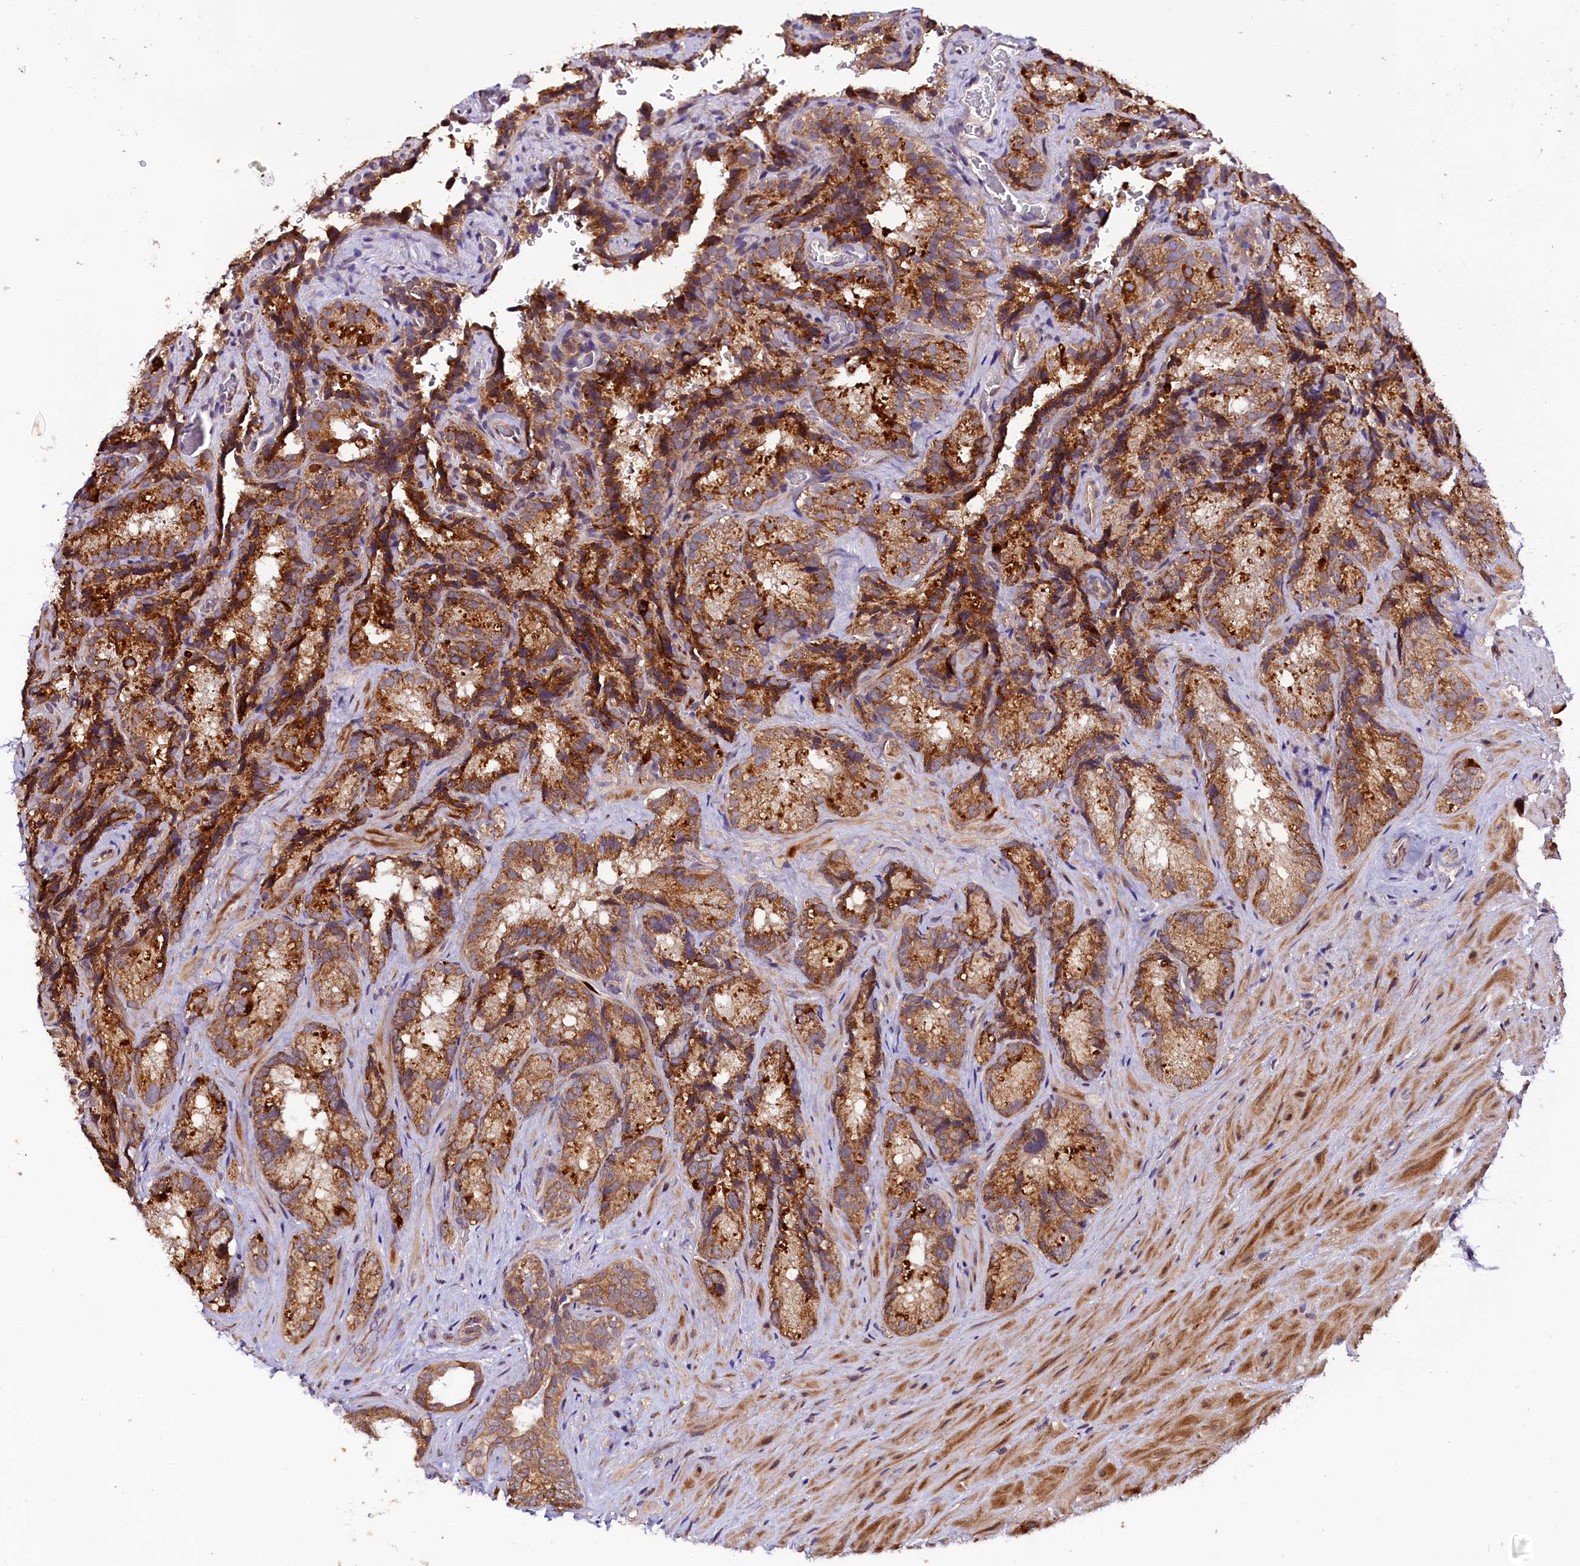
{"staining": {"intensity": "strong", "quantity": ">75%", "location": "cytoplasmic/membranous"}, "tissue": "seminal vesicle", "cell_type": "Glandular cells", "image_type": "normal", "snomed": [{"axis": "morphology", "description": "Normal tissue, NOS"}, {"axis": "topography", "description": "Seminal veicle"}], "caption": "Immunohistochemical staining of benign human seminal vesicle reveals >75% levels of strong cytoplasmic/membranous protein positivity in approximately >75% of glandular cells. (brown staining indicates protein expression, while blue staining denotes nuclei).", "gene": "DOHH", "patient": {"sex": "male", "age": 58}}